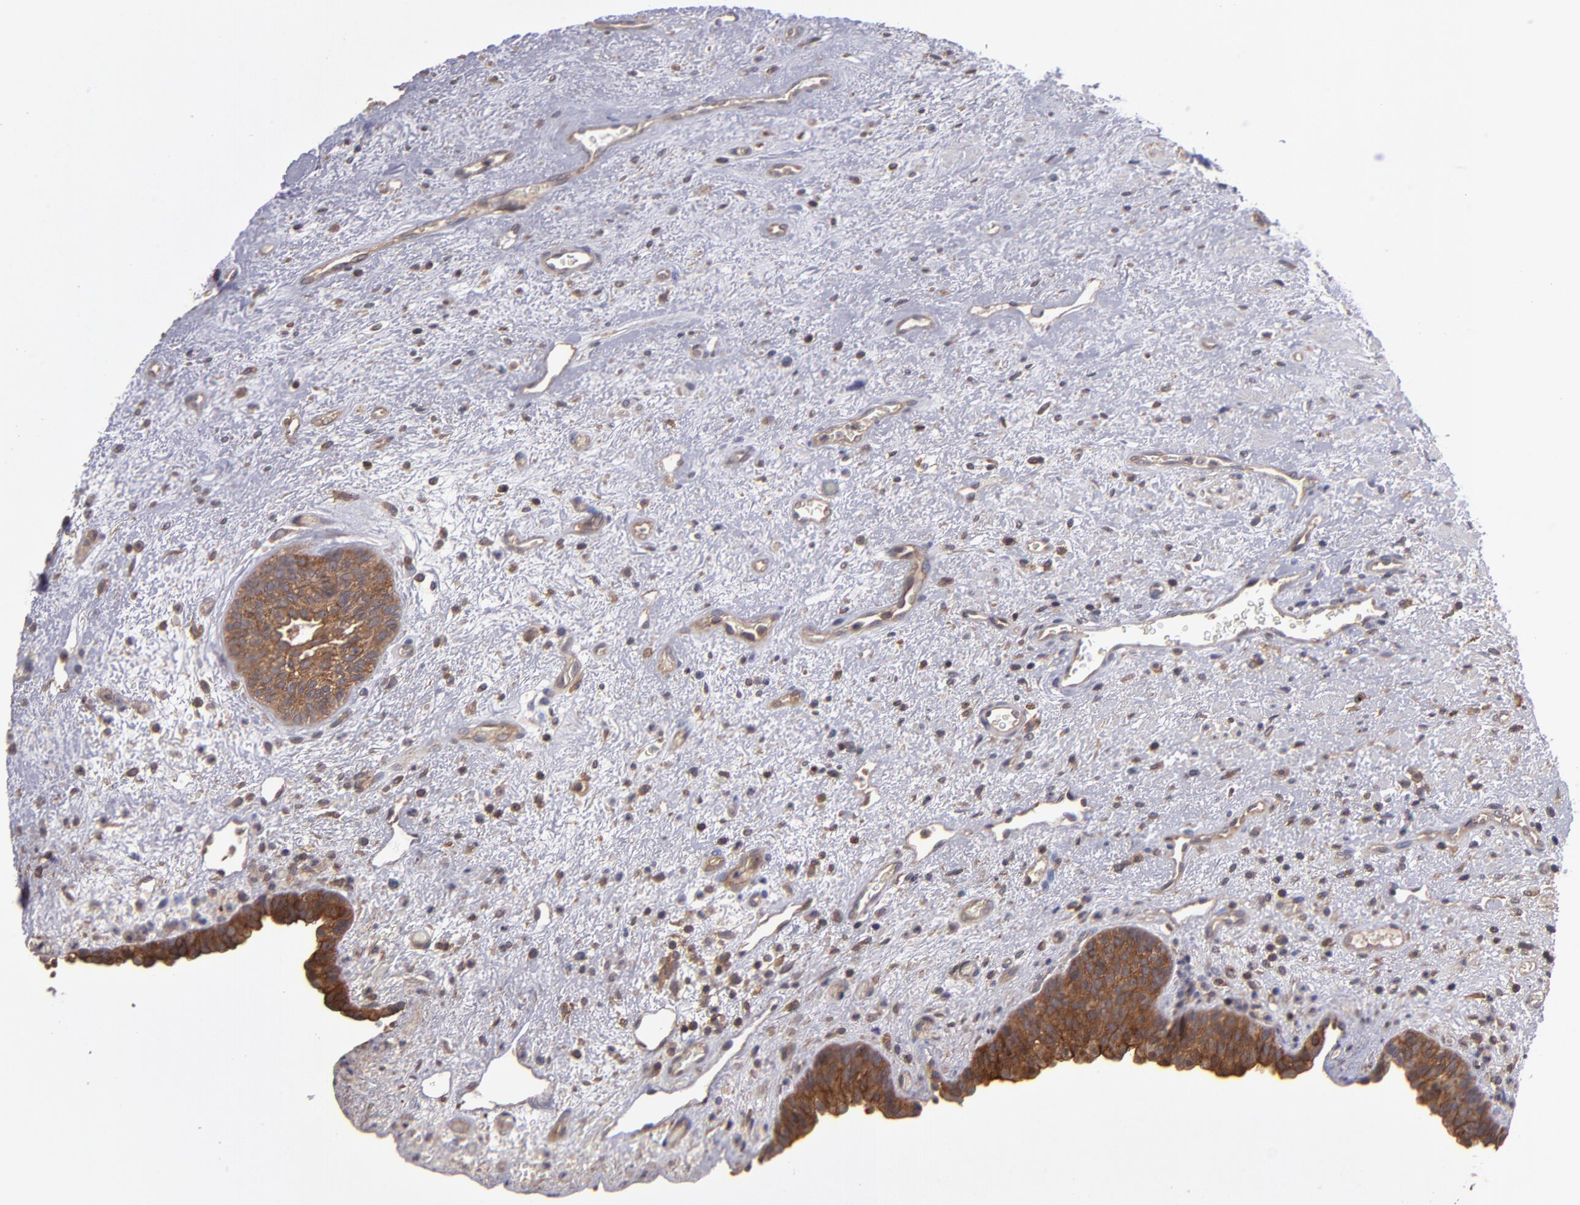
{"staining": {"intensity": "strong", "quantity": ">75%", "location": "cytoplasmic/membranous"}, "tissue": "urinary bladder", "cell_type": "Urothelial cells", "image_type": "normal", "snomed": [{"axis": "morphology", "description": "Normal tissue, NOS"}, {"axis": "topography", "description": "Urinary bladder"}], "caption": "High-magnification brightfield microscopy of unremarkable urinary bladder stained with DAB (3,3'-diaminobenzidine) (brown) and counterstained with hematoxylin (blue). urothelial cells exhibit strong cytoplasmic/membranous positivity is appreciated in approximately>75% of cells. (DAB IHC with brightfield microscopy, high magnification).", "gene": "NF2", "patient": {"sex": "male", "age": 48}}